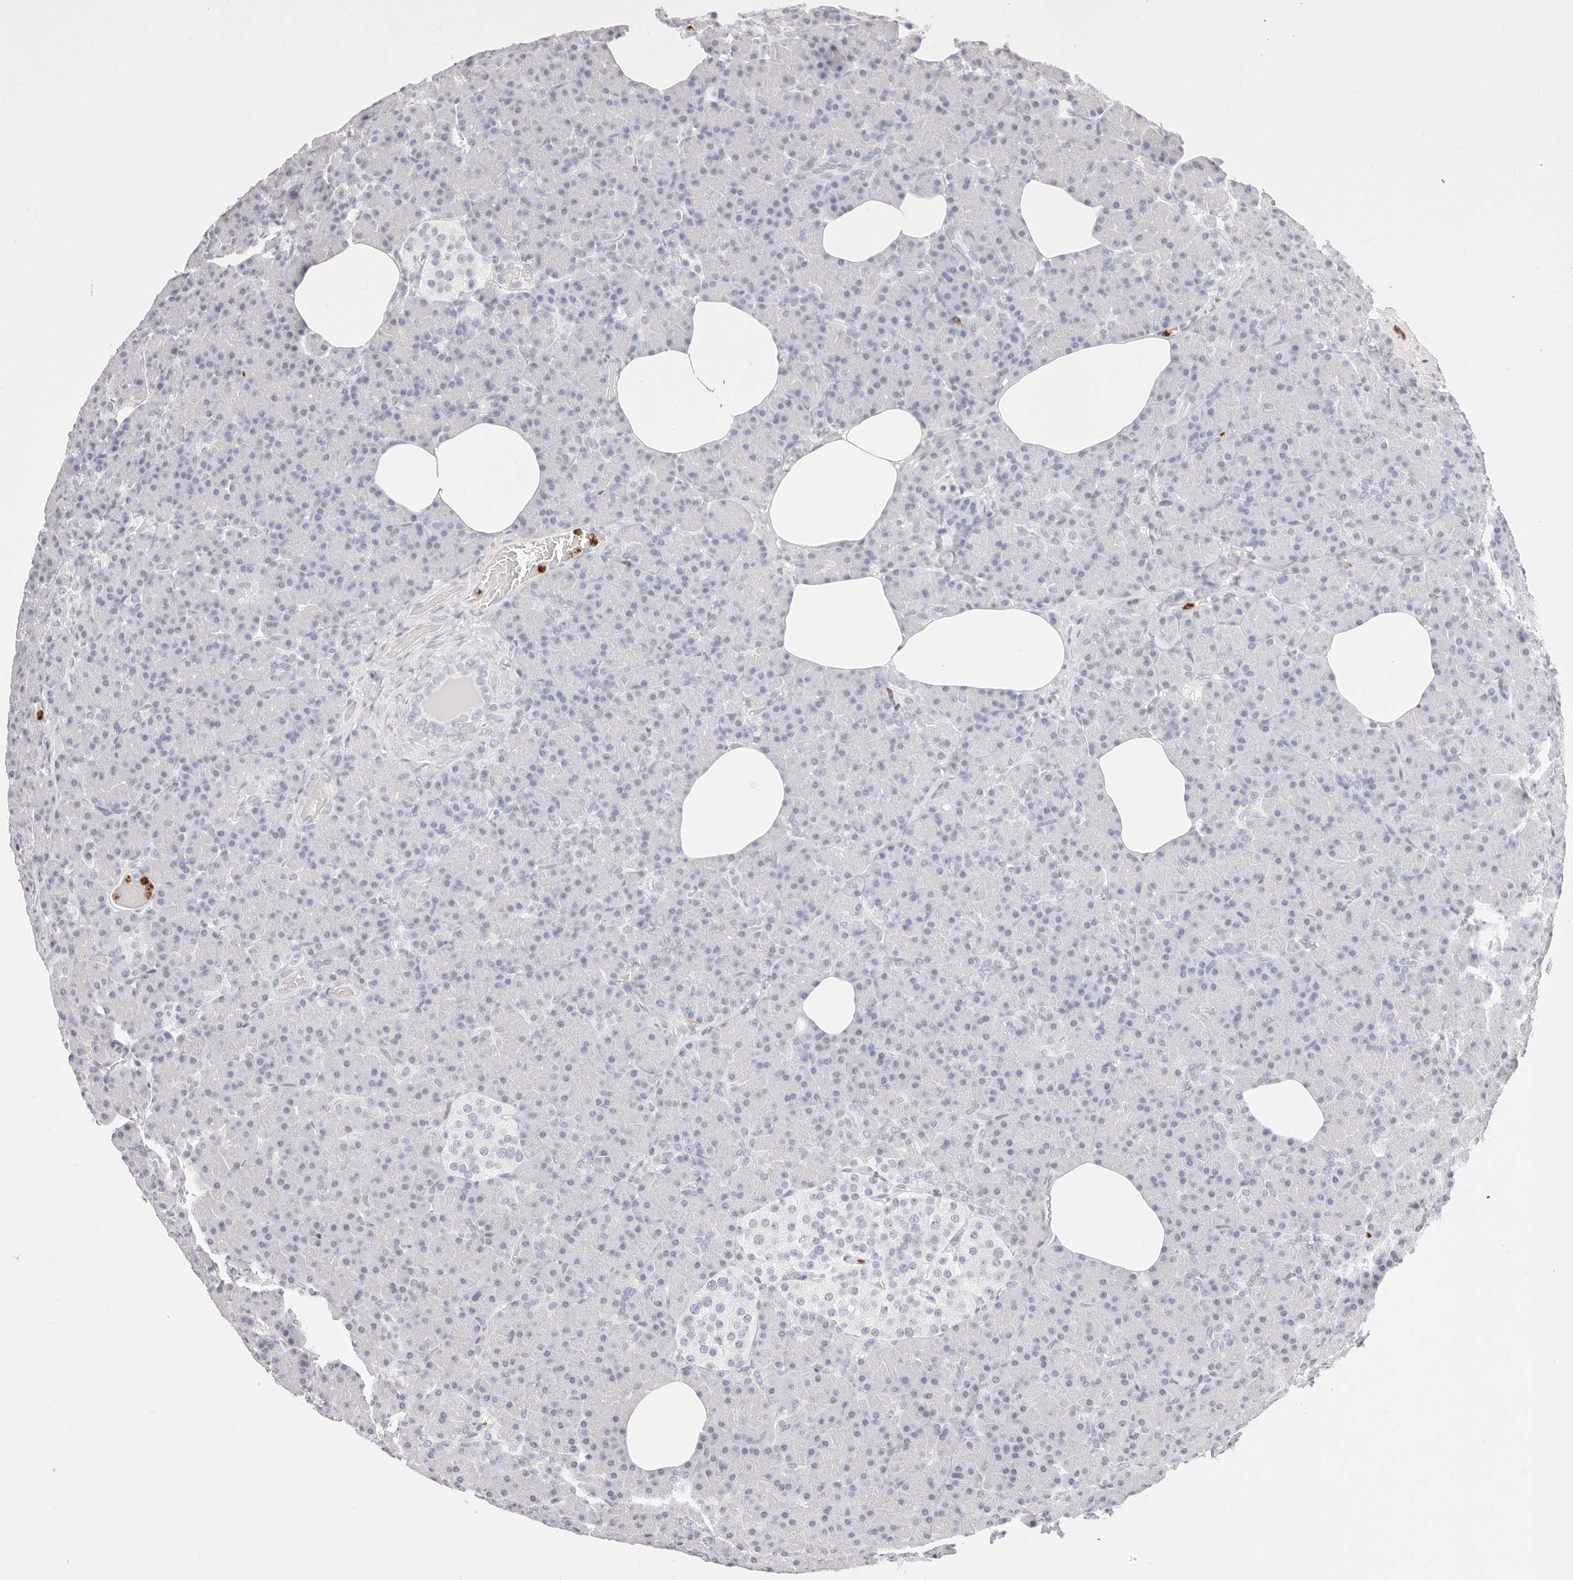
{"staining": {"intensity": "negative", "quantity": "none", "location": "none"}, "tissue": "pancreas", "cell_type": "Exocrine glandular cells", "image_type": "normal", "snomed": [{"axis": "morphology", "description": "Normal tissue, NOS"}, {"axis": "topography", "description": "Pancreas"}], "caption": "The micrograph displays no significant positivity in exocrine glandular cells of pancreas.", "gene": "CAMP", "patient": {"sex": "female", "age": 43}}